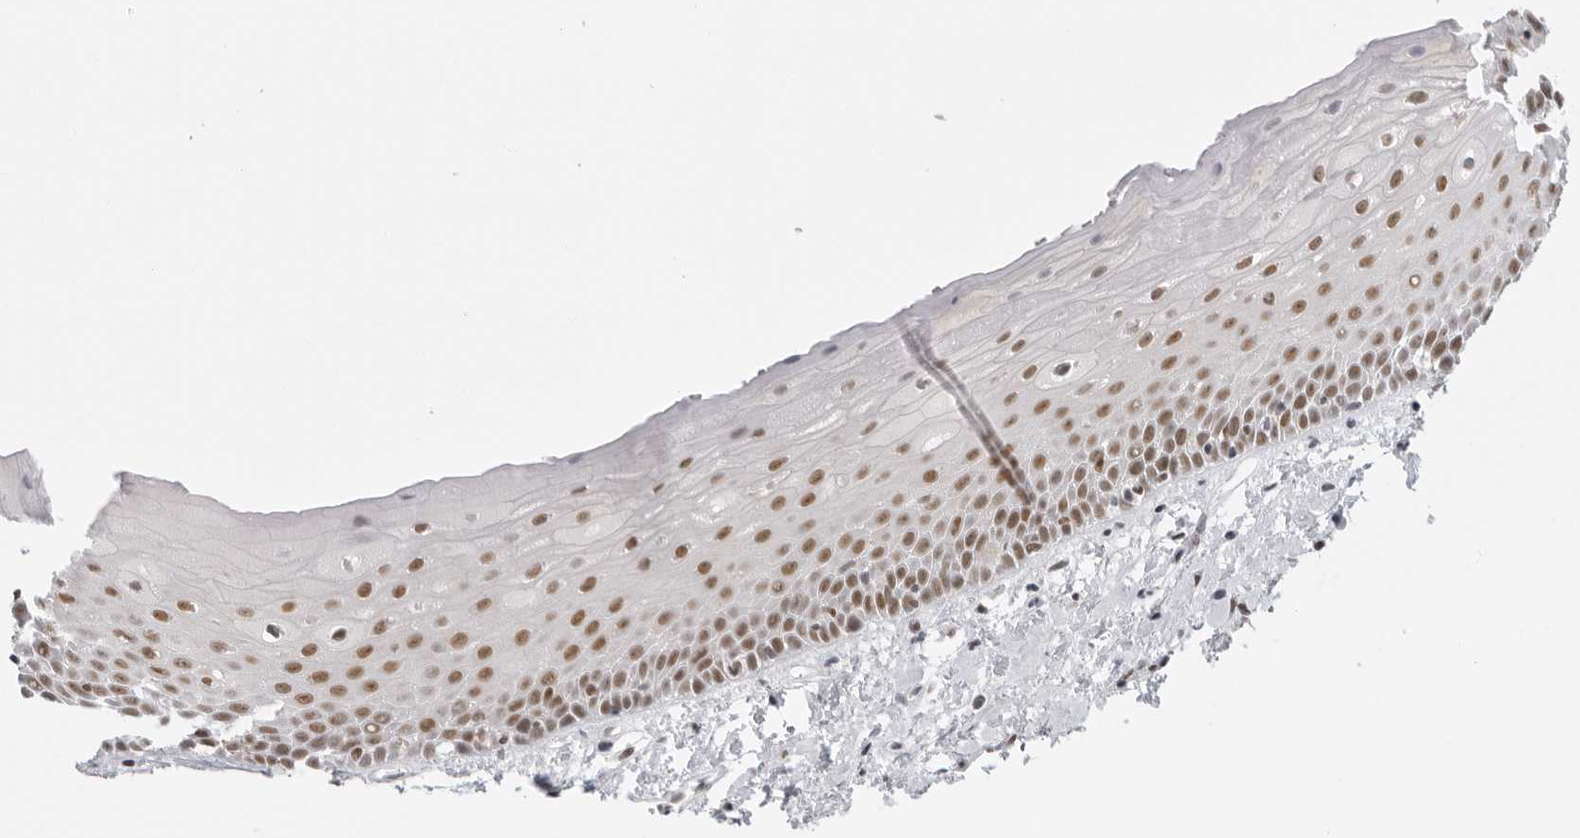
{"staining": {"intensity": "moderate", "quantity": ">75%", "location": "nuclear"}, "tissue": "oral mucosa", "cell_type": "Squamous epithelial cells", "image_type": "normal", "snomed": [{"axis": "morphology", "description": "Normal tissue, NOS"}, {"axis": "topography", "description": "Oral tissue"}], "caption": "Immunohistochemical staining of unremarkable human oral mucosa shows medium levels of moderate nuclear expression in about >75% of squamous epithelial cells.", "gene": "RPA2", "patient": {"sex": "female", "age": 76}}